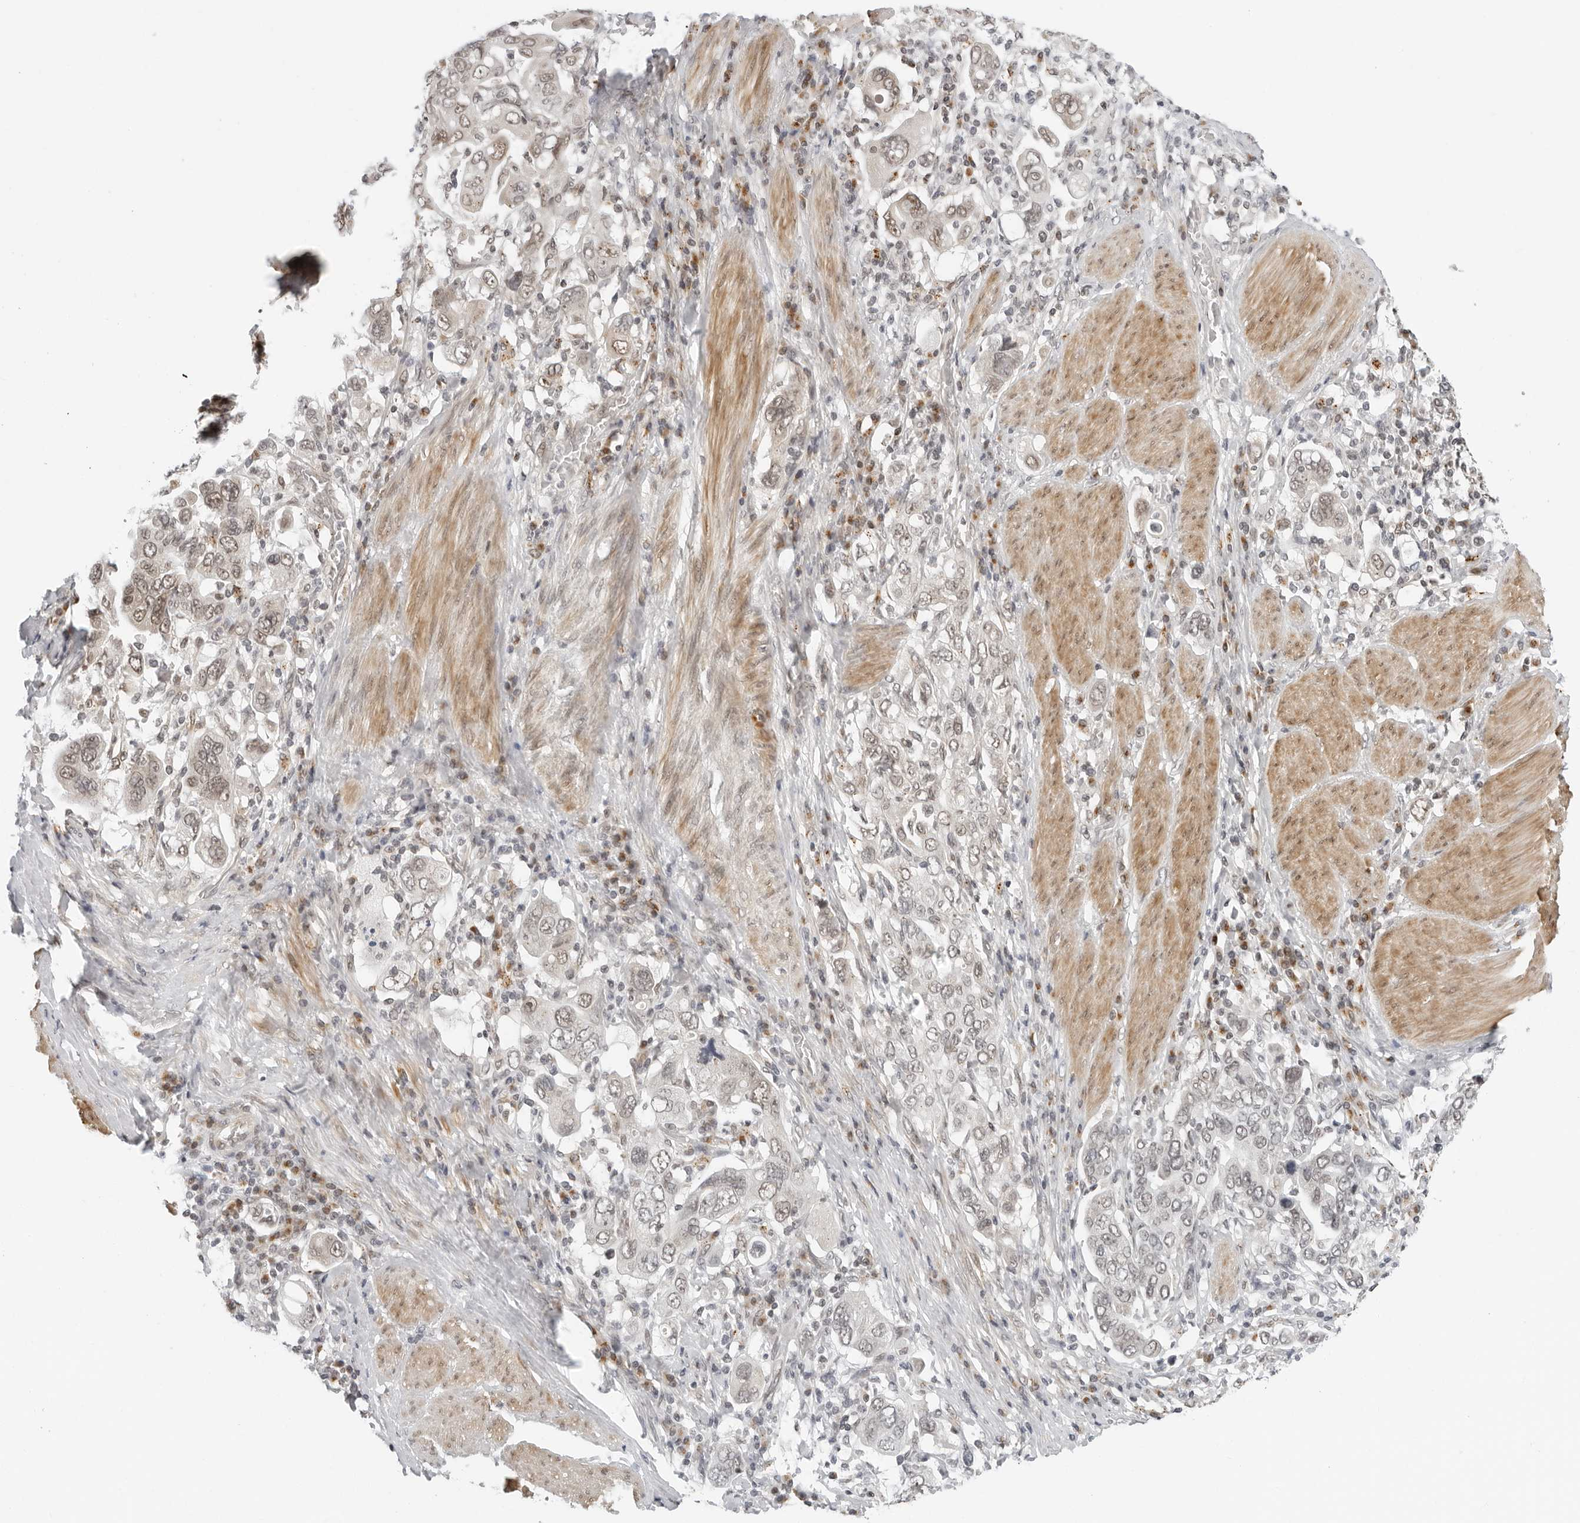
{"staining": {"intensity": "weak", "quantity": "<25%", "location": "nuclear"}, "tissue": "stomach cancer", "cell_type": "Tumor cells", "image_type": "cancer", "snomed": [{"axis": "morphology", "description": "Adenocarcinoma, NOS"}, {"axis": "topography", "description": "Stomach, upper"}], "caption": "Immunohistochemistry photomicrograph of neoplastic tissue: human stomach cancer stained with DAB (3,3'-diaminobenzidine) displays no significant protein expression in tumor cells.", "gene": "TOX4", "patient": {"sex": "male", "age": 62}}